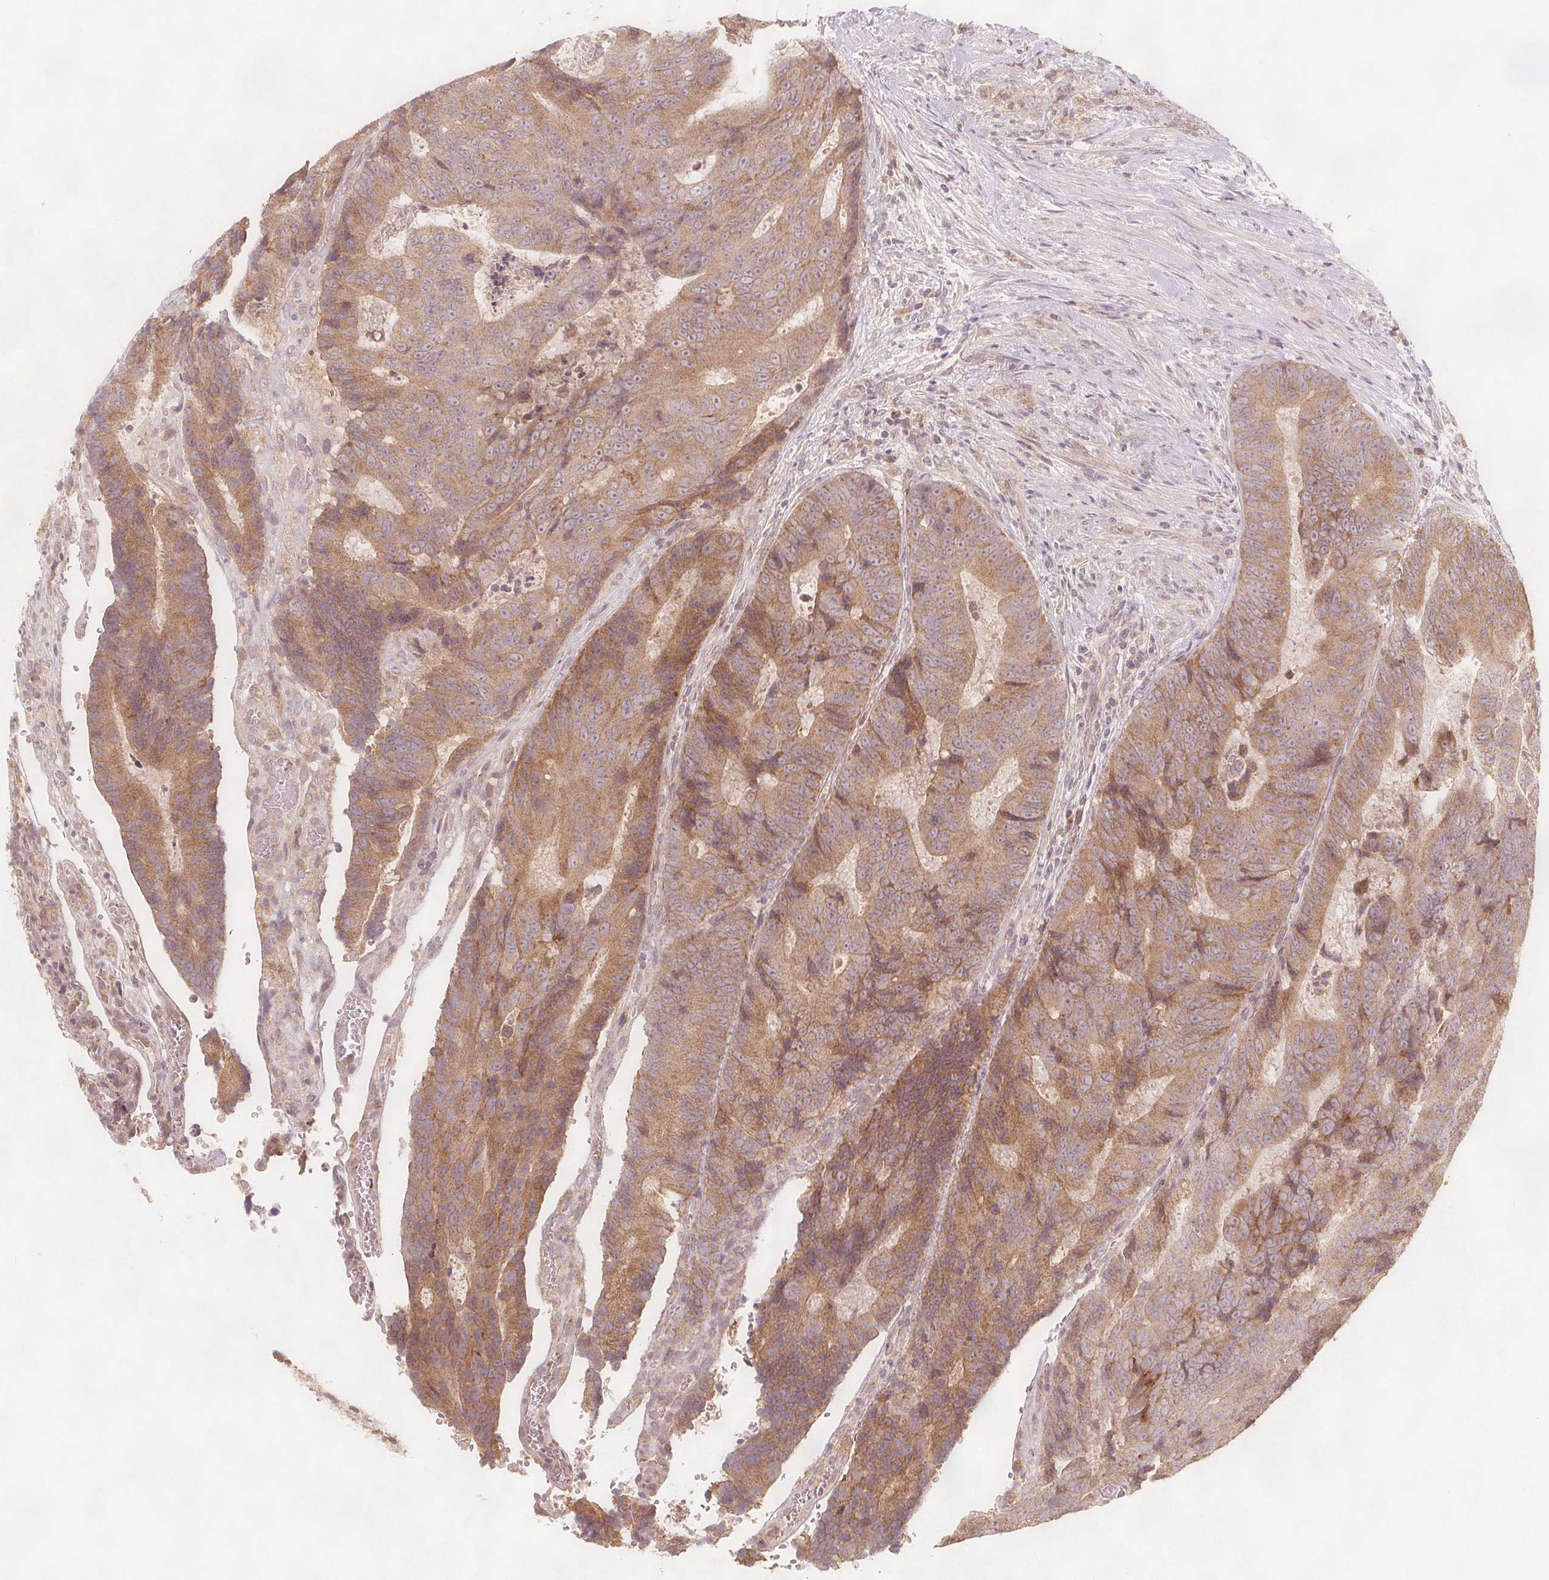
{"staining": {"intensity": "weak", "quantity": ">75%", "location": "cytoplasmic/membranous"}, "tissue": "colorectal cancer", "cell_type": "Tumor cells", "image_type": "cancer", "snomed": [{"axis": "morphology", "description": "Adenocarcinoma, NOS"}, {"axis": "topography", "description": "Colon"}], "caption": "A high-resolution micrograph shows IHC staining of colorectal adenocarcinoma, which demonstrates weak cytoplasmic/membranous positivity in about >75% of tumor cells. The protein is stained brown, and the nuclei are stained in blue (DAB (3,3'-diaminobenzidine) IHC with brightfield microscopy, high magnification).", "gene": "NCSTN", "patient": {"sex": "female", "age": 48}}